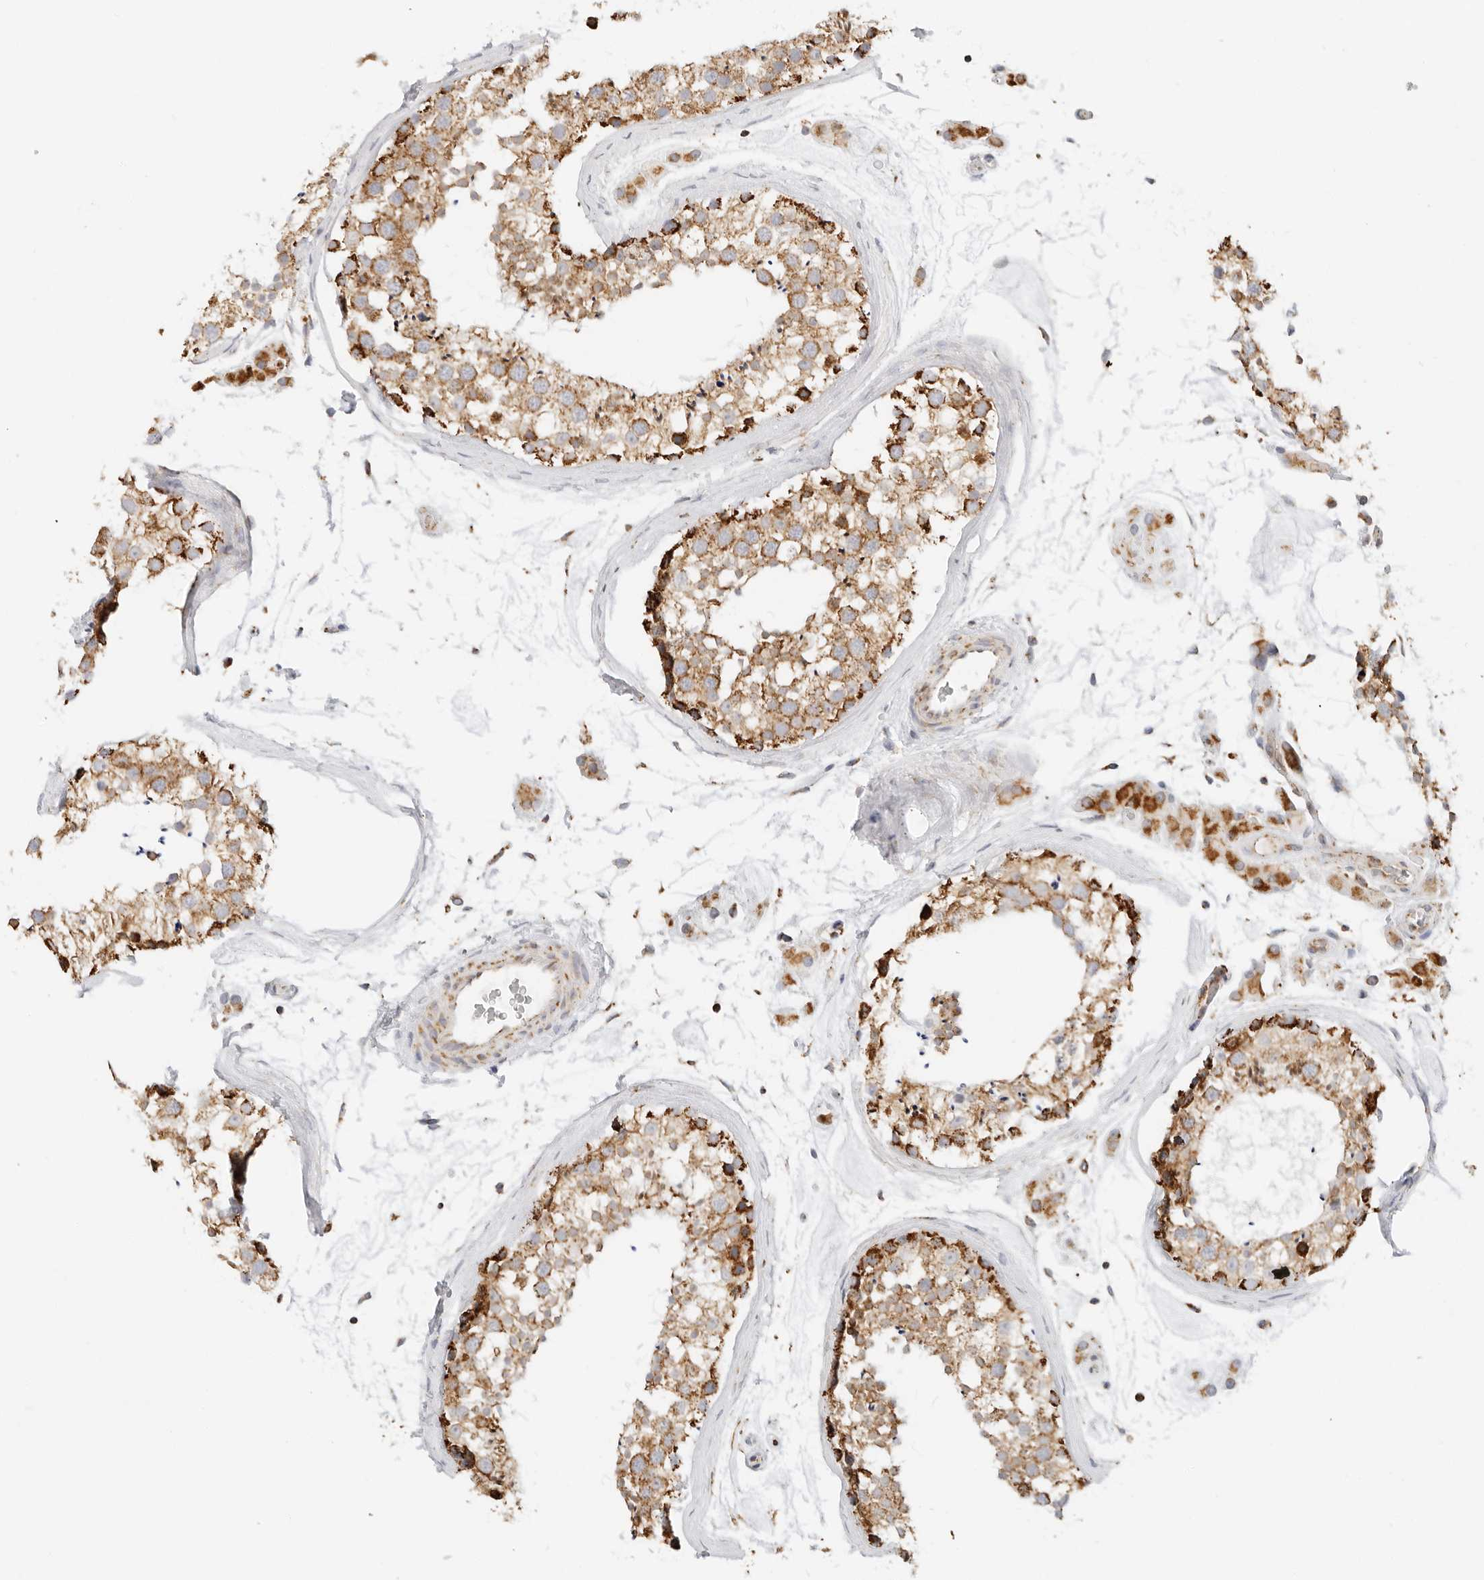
{"staining": {"intensity": "strong", "quantity": "25%-75%", "location": "cytoplasmic/membranous"}, "tissue": "testis", "cell_type": "Cells in seminiferous ducts", "image_type": "normal", "snomed": [{"axis": "morphology", "description": "Normal tissue, NOS"}, {"axis": "topography", "description": "Testis"}], "caption": "Unremarkable testis exhibits strong cytoplasmic/membranous staining in approximately 25%-75% of cells in seminiferous ducts, visualized by immunohistochemistry. (brown staining indicates protein expression, while blue staining denotes nuclei).", "gene": "RC3H1", "patient": {"sex": "male", "age": 46}}